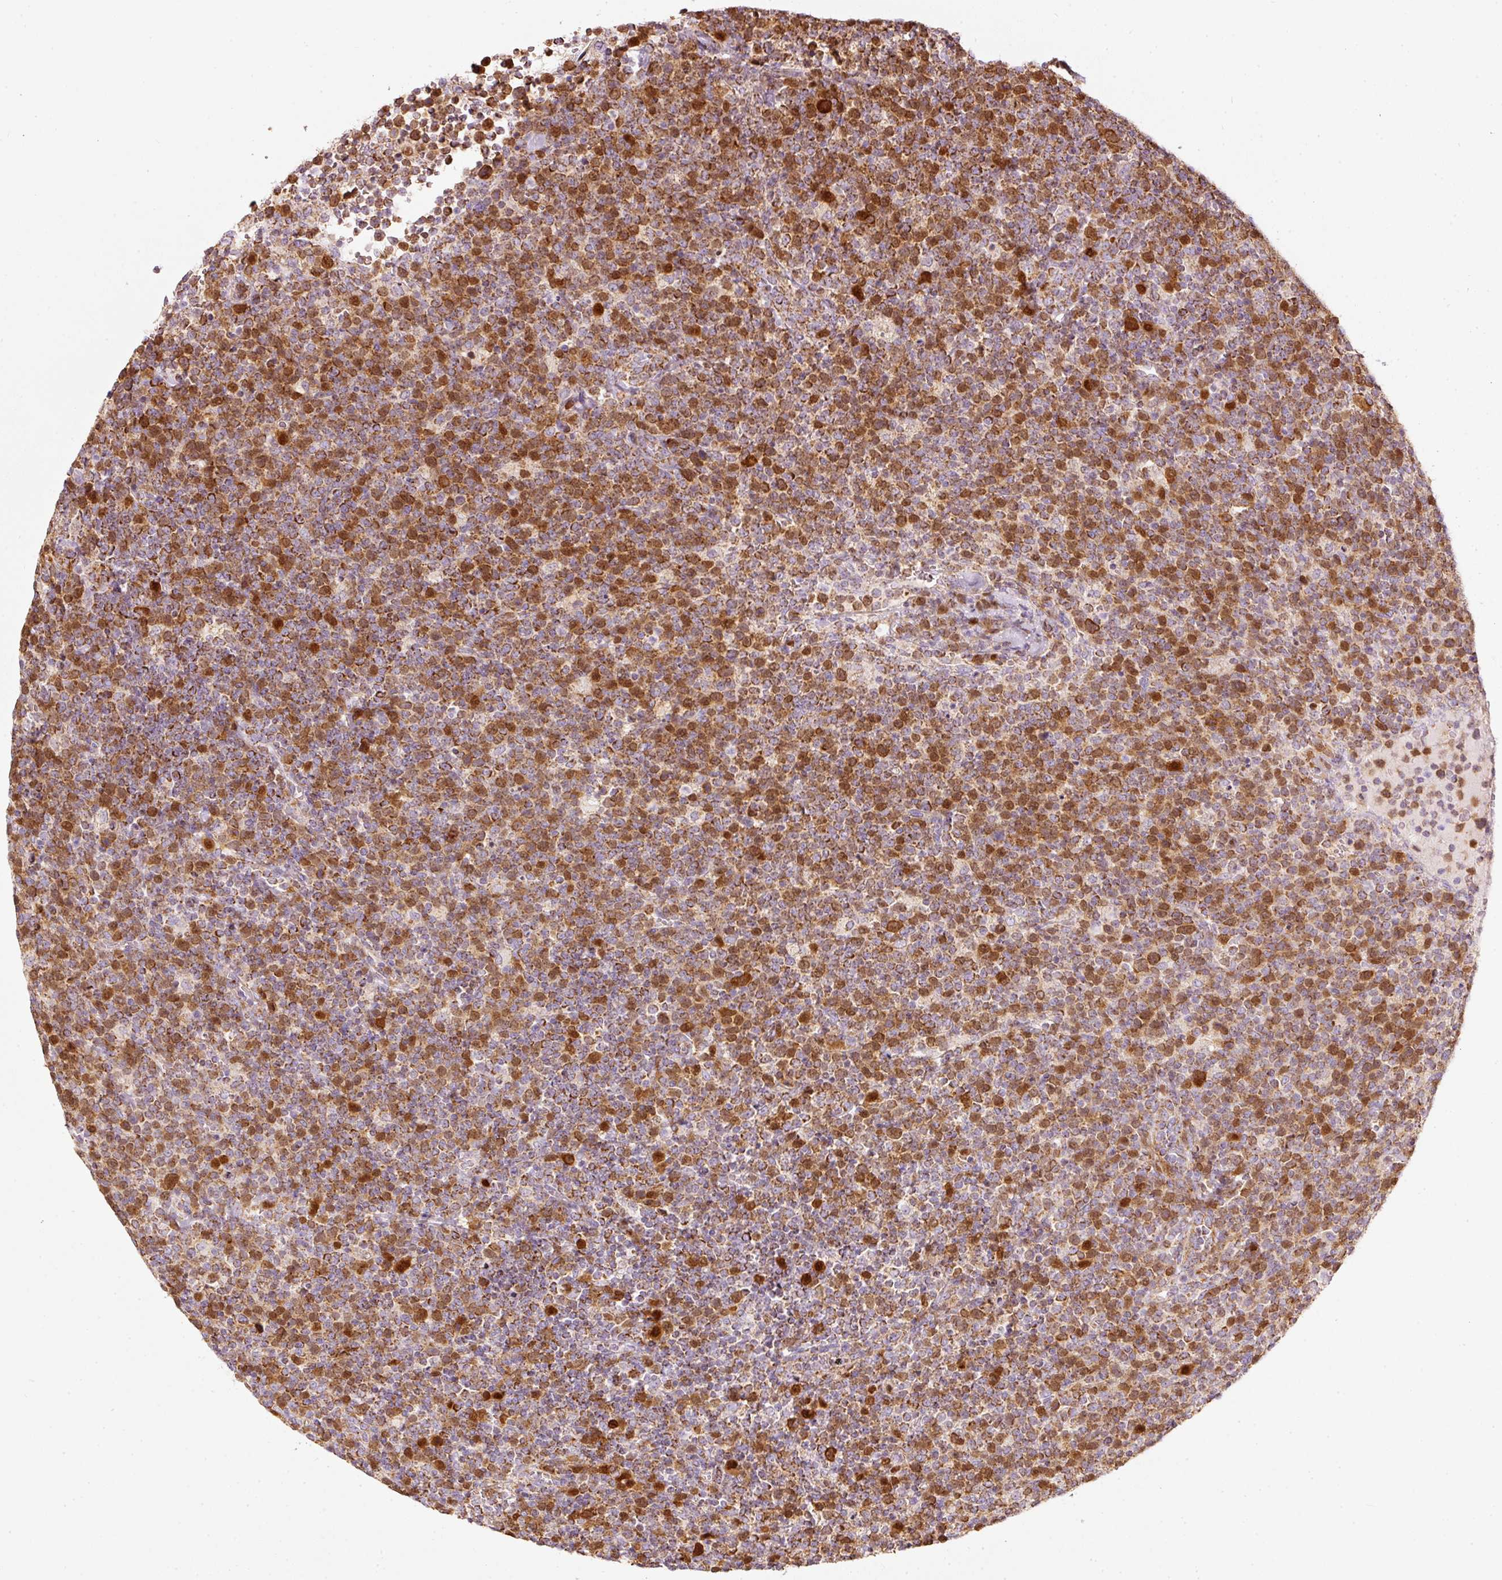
{"staining": {"intensity": "moderate", "quantity": "25%-75%", "location": "nuclear"}, "tissue": "lymphoma", "cell_type": "Tumor cells", "image_type": "cancer", "snomed": [{"axis": "morphology", "description": "Malignant lymphoma, non-Hodgkin's type, High grade"}, {"axis": "topography", "description": "Lymph node"}], "caption": "A high-resolution image shows IHC staining of high-grade malignant lymphoma, non-Hodgkin's type, which exhibits moderate nuclear positivity in approximately 25%-75% of tumor cells.", "gene": "DUT", "patient": {"sex": "male", "age": 61}}